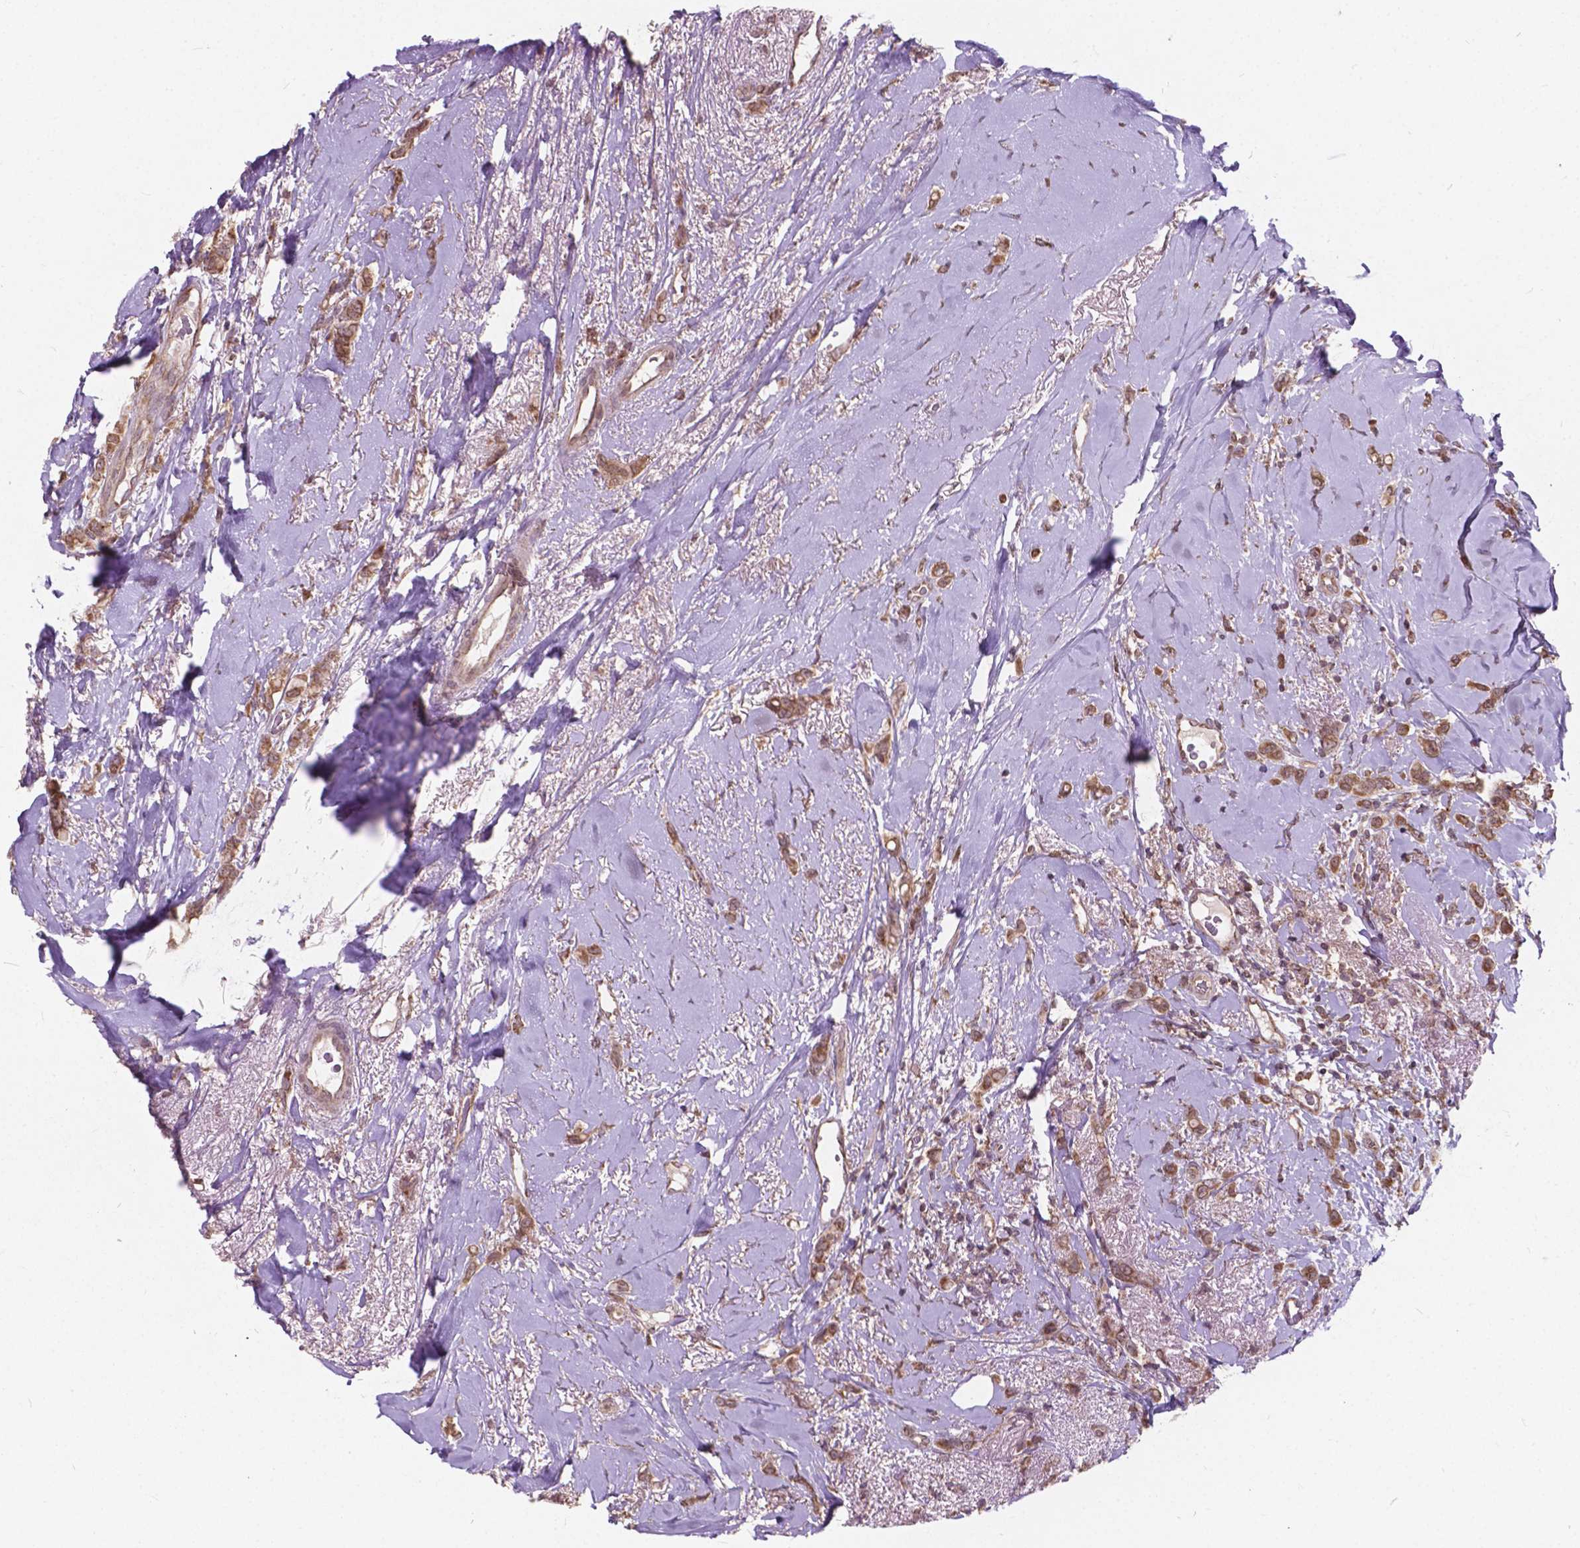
{"staining": {"intensity": "moderate", "quantity": ">75%", "location": "cytoplasmic/membranous"}, "tissue": "breast cancer", "cell_type": "Tumor cells", "image_type": "cancer", "snomed": [{"axis": "morphology", "description": "Lobular carcinoma"}, {"axis": "topography", "description": "Breast"}], "caption": "Protein expression analysis of human lobular carcinoma (breast) reveals moderate cytoplasmic/membranous positivity in approximately >75% of tumor cells.", "gene": "MRPL33", "patient": {"sex": "female", "age": 66}}